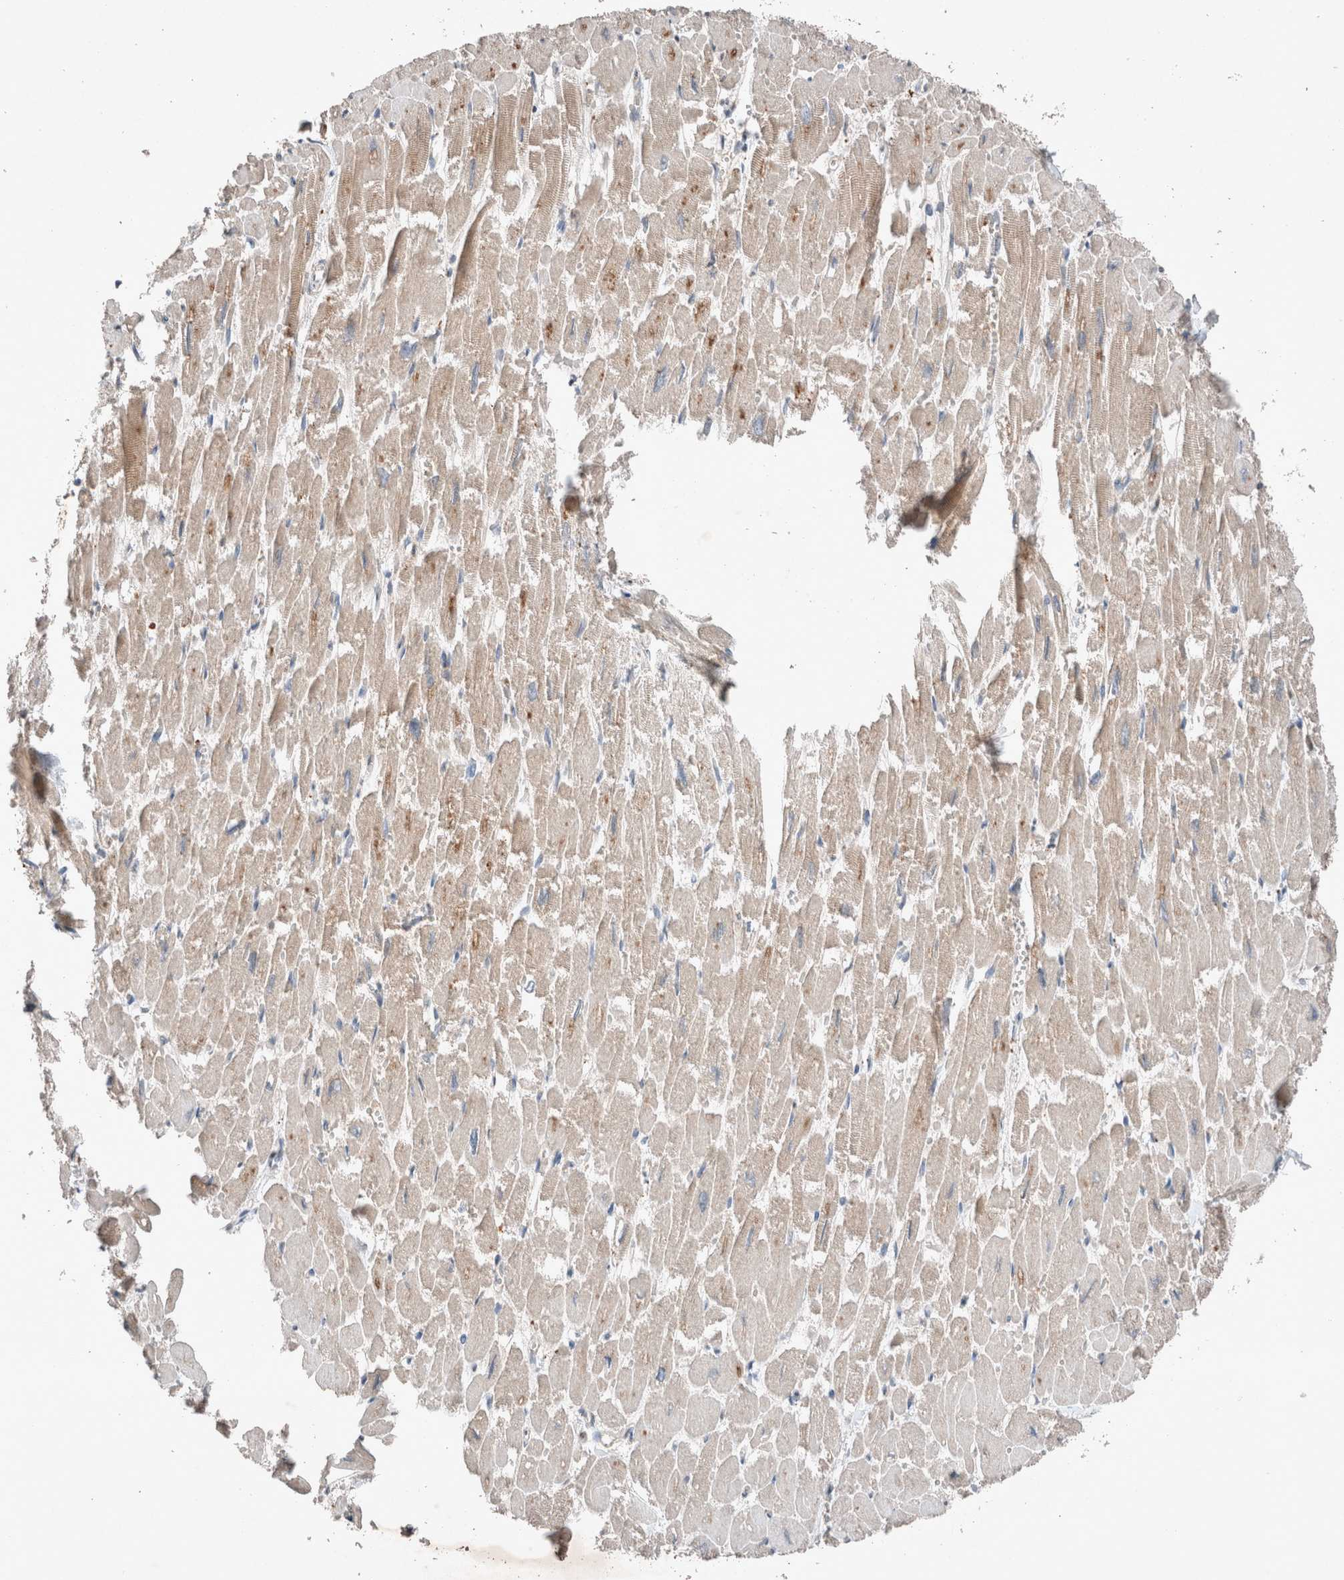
{"staining": {"intensity": "weak", "quantity": "25%-75%", "location": "cytoplasmic/membranous"}, "tissue": "heart muscle", "cell_type": "Cardiomyocytes", "image_type": "normal", "snomed": [{"axis": "morphology", "description": "Normal tissue, NOS"}, {"axis": "topography", "description": "Heart"}], "caption": "Cardiomyocytes show weak cytoplasmic/membranous staining in approximately 25%-75% of cells in unremarkable heart muscle.", "gene": "UGCG", "patient": {"sex": "male", "age": 54}}